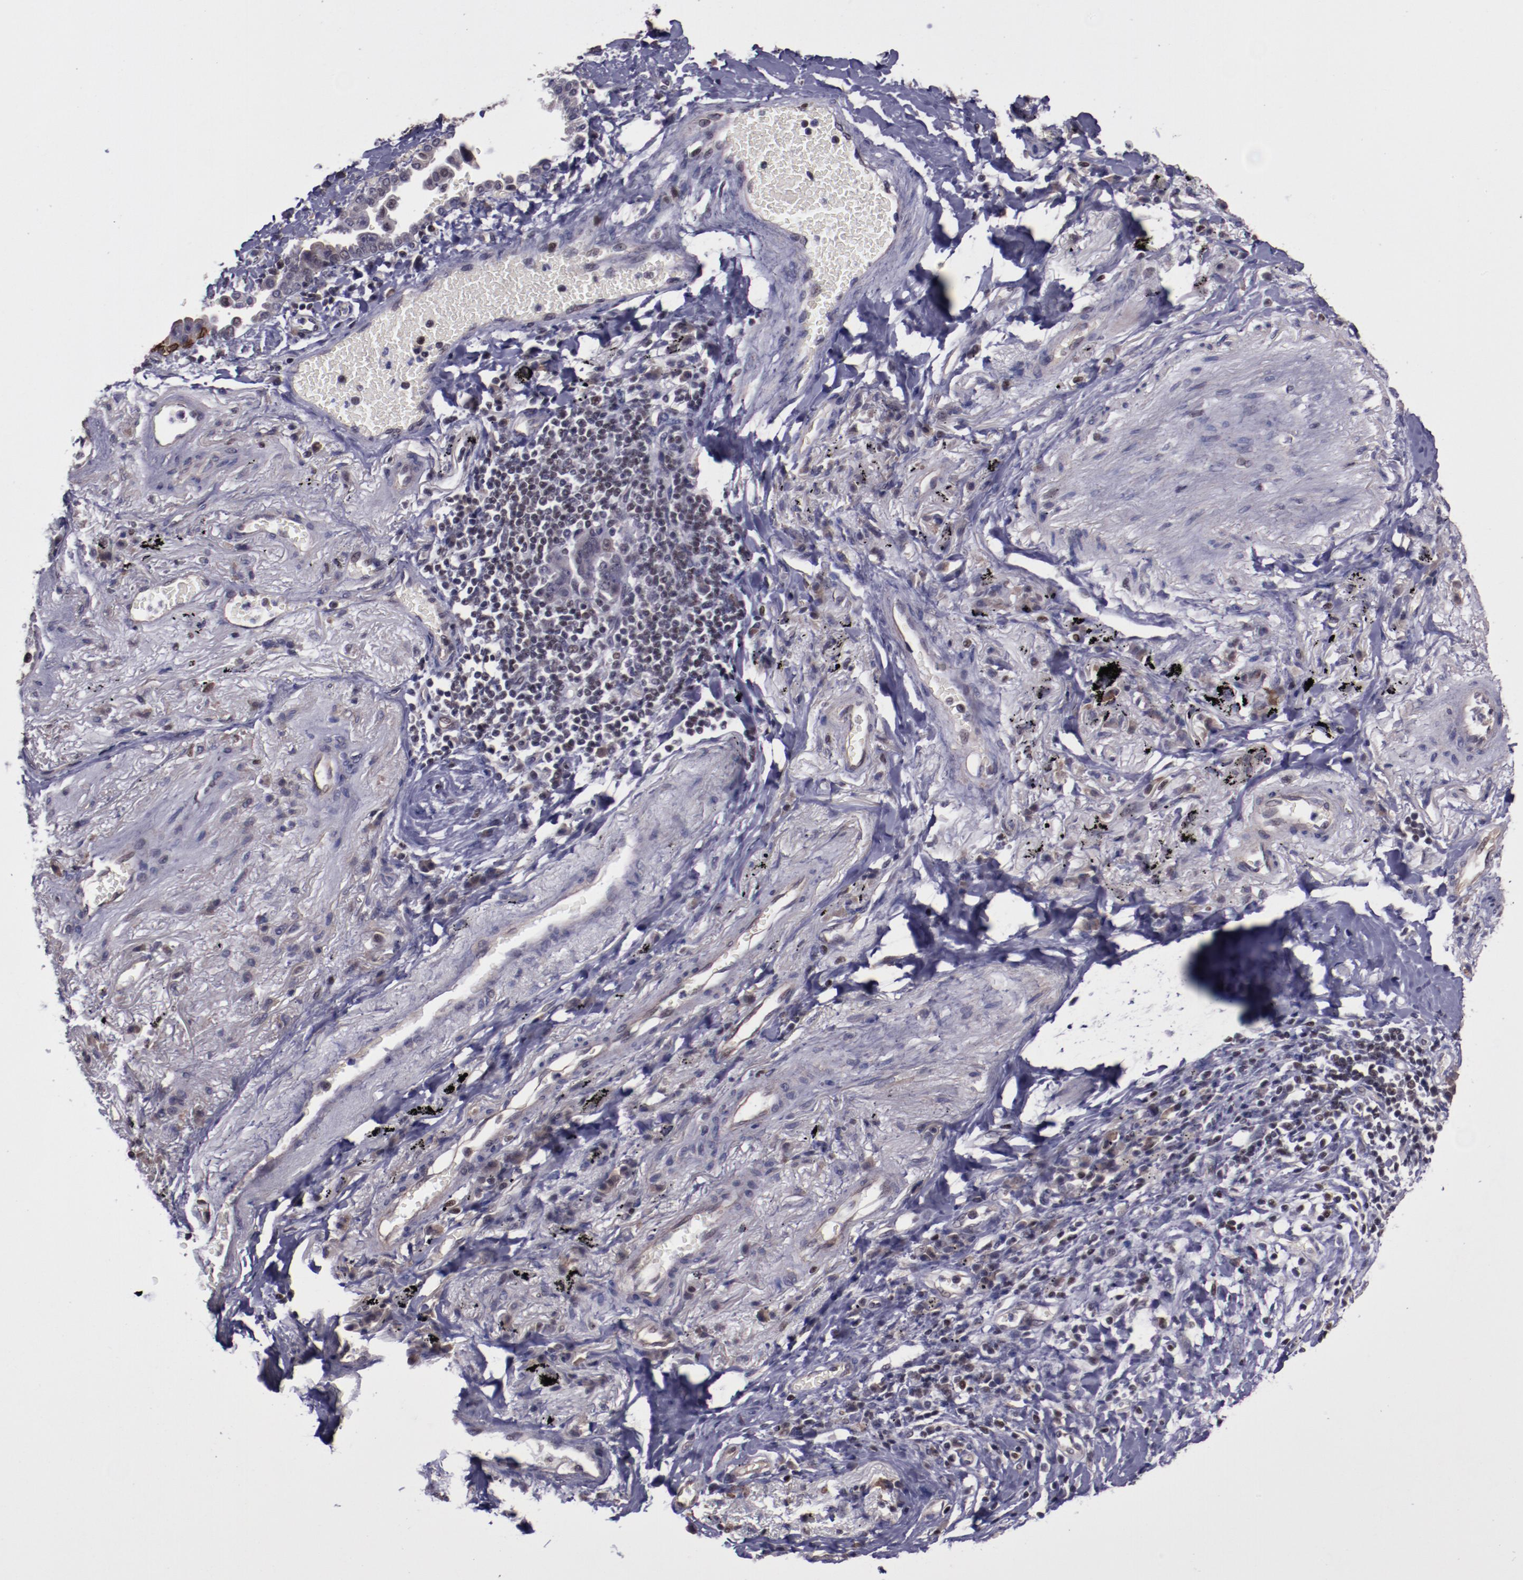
{"staining": {"intensity": "weak", "quantity": "<25%", "location": "cytoplasmic/membranous"}, "tissue": "lung cancer", "cell_type": "Tumor cells", "image_type": "cancer", "snomed": [{"axis": "morphology", "description": "Adenocarcinoma, NOS"}, {"axis": "topography", "description": "Lung"}], "caption": "Adenocarcinoma (lung) was stained to show a protein in brown. There is no significant expression in tumor cells. (DAB (3,3'-diaminobenzidine) immunohistochemistry (IHC) visualized using brightfield microscopy, high magnification).", "gene": "ELF1", "patient": {"sex": "female", "age": 64}}